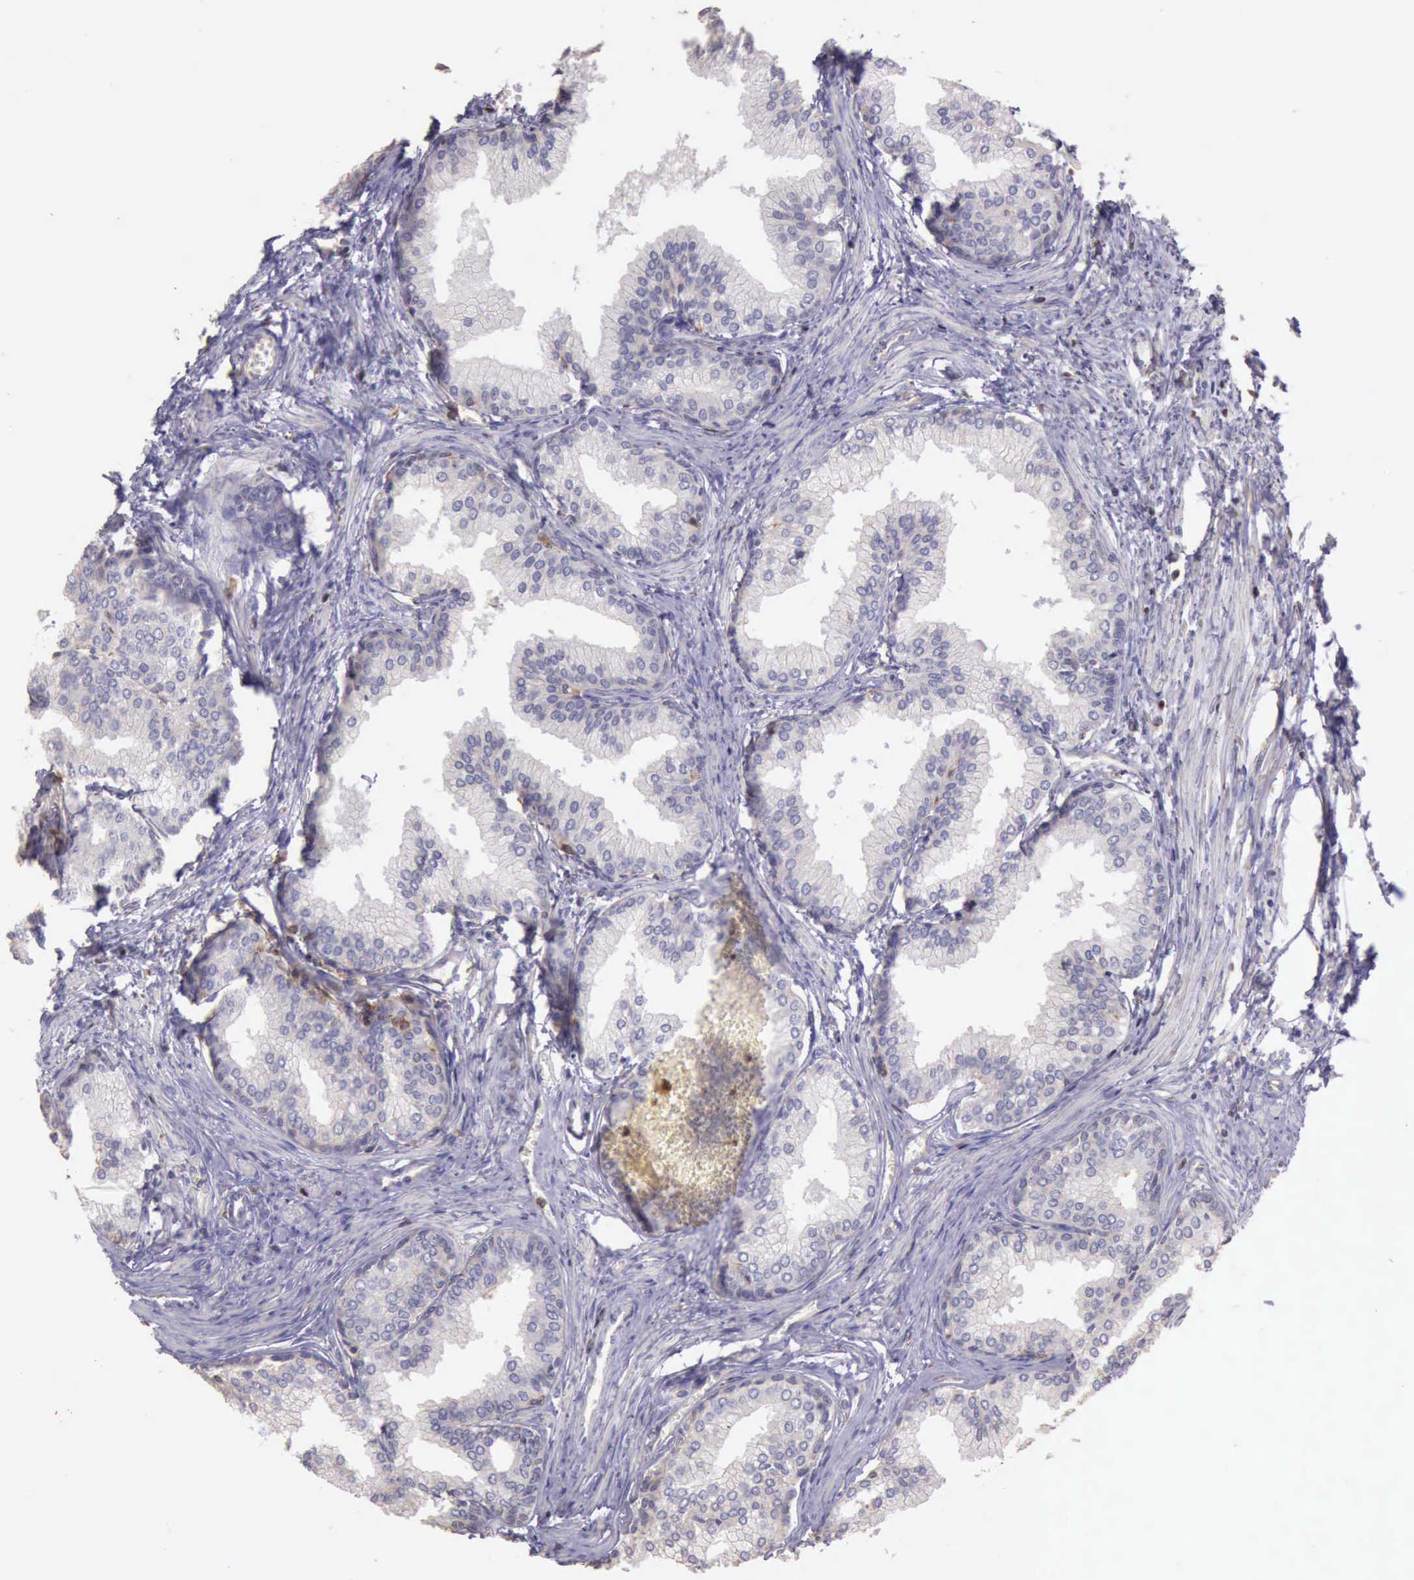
{"staining": {"intensity": "weak", "quantity": "<25%", "location": "cytoplasmic/membranous"}, "tissue": "prostate", "cell_type": "Glandular cells", "image_type": "normal", "snomed": [{"axis": "morphology", "description": "Normal tissue, NOS"}, {"axis": "topography", "description": "Prostate"}], "caption": "Immunohistochemical staining of benign human prostate demonstrates no significant positivity in glandular cells.", "gene": "ARHGAP4", "patient": {"sex": "male", "age": 68}}